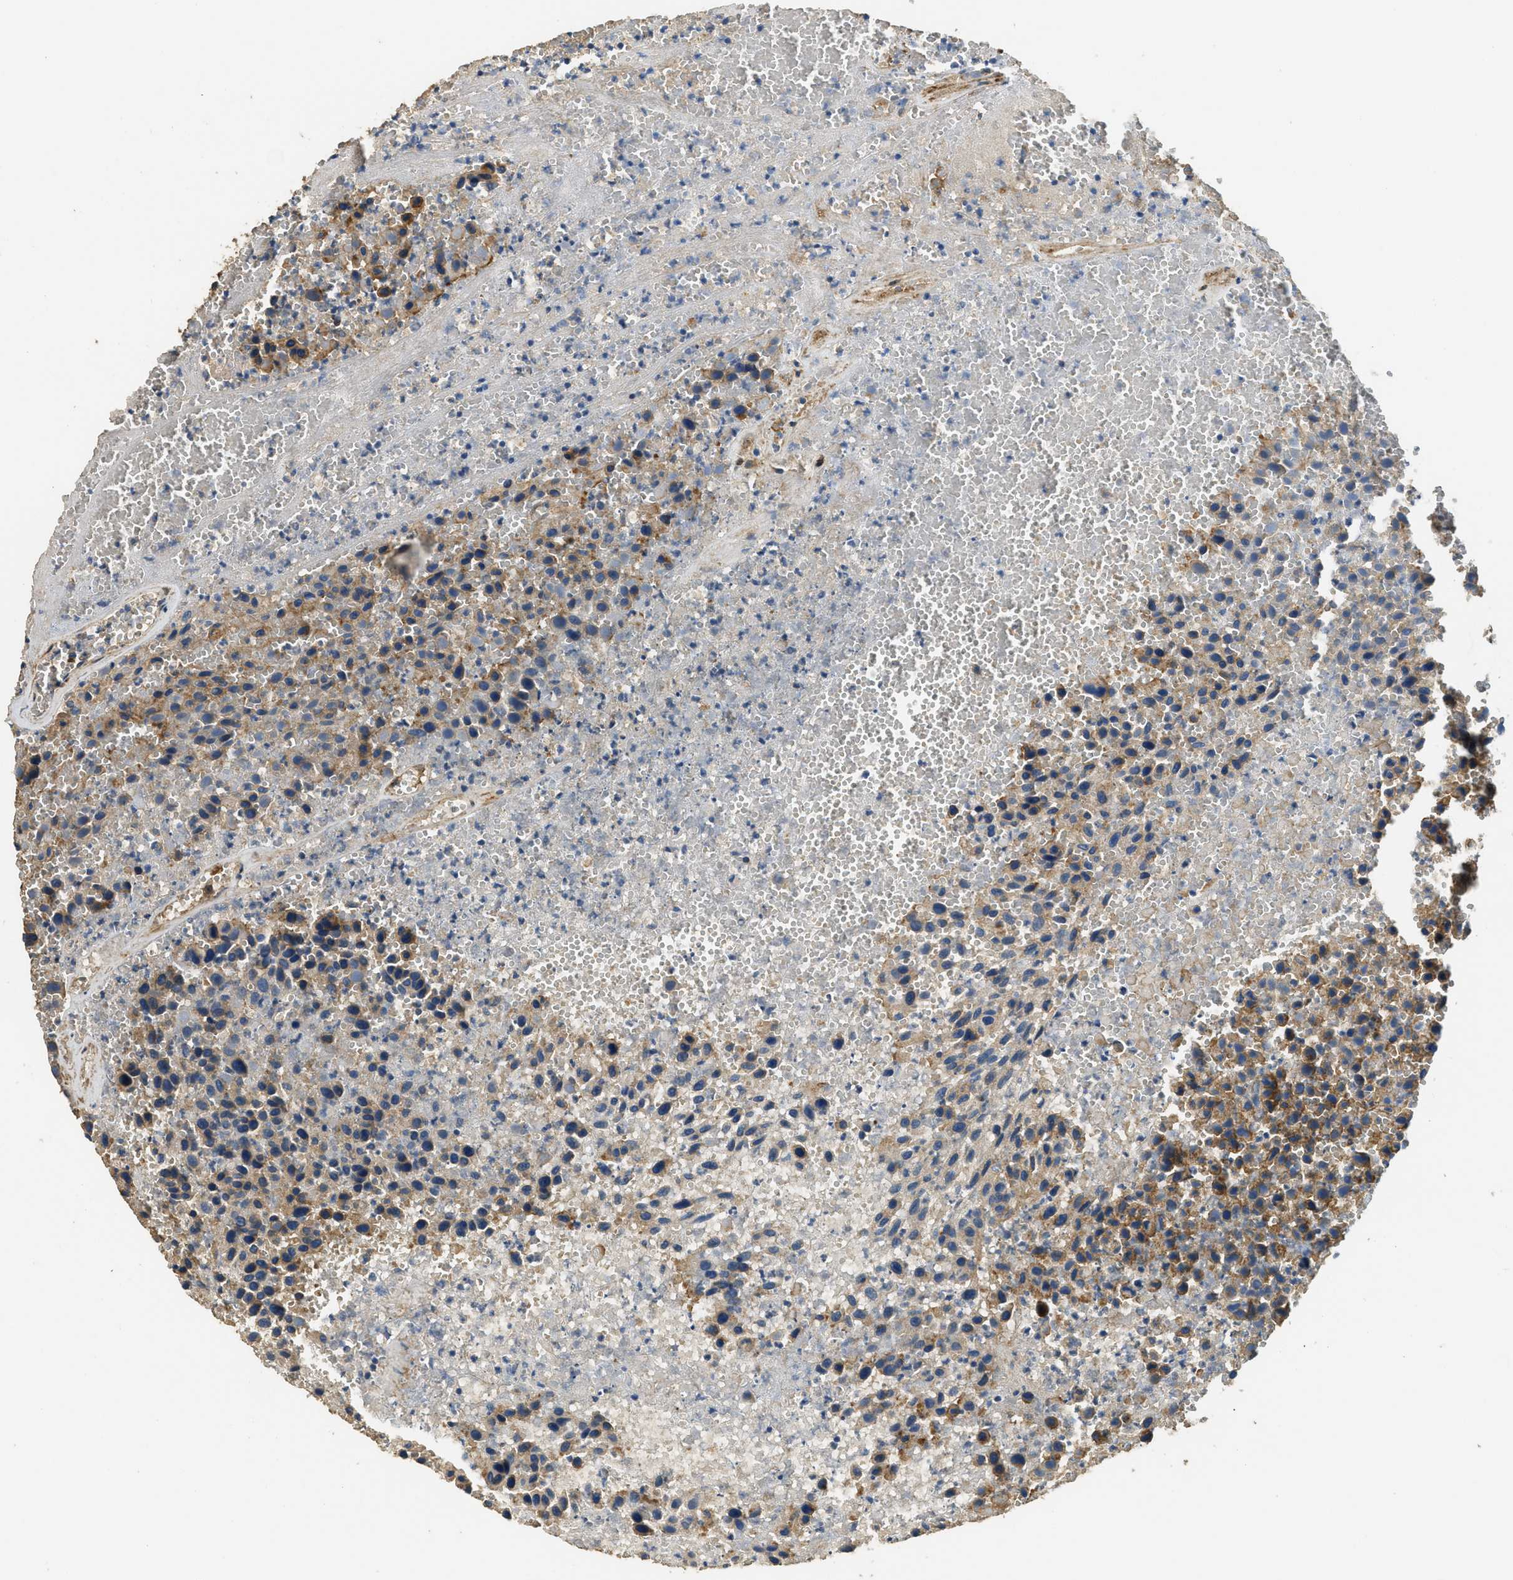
{"staining": {"intensity": "moderate", "quantity": ">75%", "location": "cytoplasmic/membranous"}, "tissue": "urothelial cancer", "cell_type": "Tumor cells", "image_type": "cancer", "snomed": [{"axis": "morphology", "description": "Urothelial carcinoma, High grade"}, {"axis": "topography", "description": "Urinary bladder"}], "caption": "This is a micrograph of immunohistochemistry (IHC) staining of urothelial cancer, which shows moderate staining in the cytoplasmic/membranous of tumor cells.", "gene": "CD276", "patient": {"sex": "male", "age": 66}}